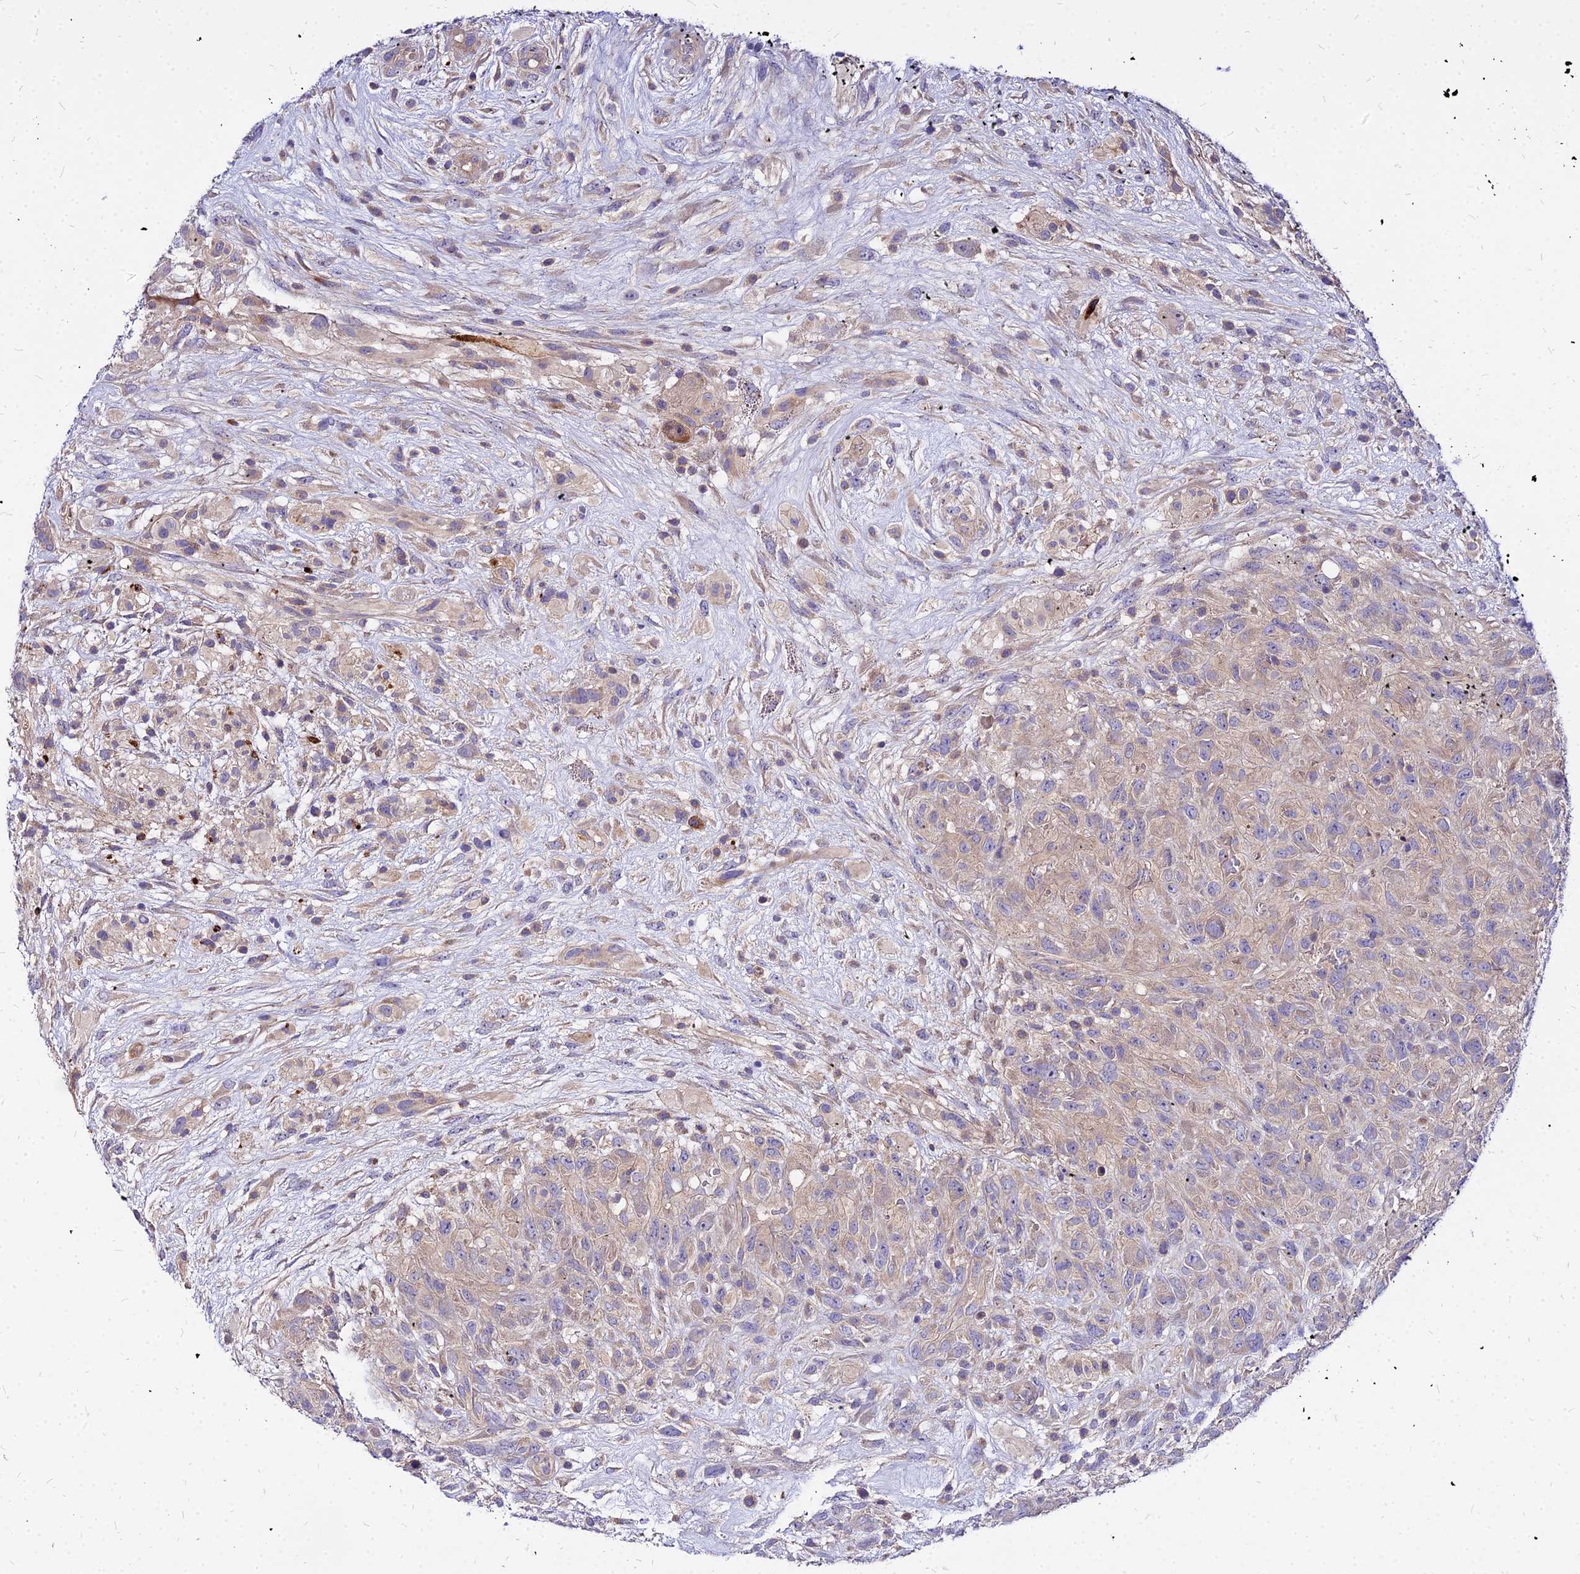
{"staining": {"intensity": "weak", "quantity": "25%-75%", "location": "cytoplasmic/membranous"}, "tissue": "glioma", "cell_type": "Tumor cells", "image_type": "cancer", "snomed": [{"axis": "morphology", "description": "Glioma, malignant, High grade"}, {"axis": "topography", "description": "Brain"}], "caption": "Immunohistochemistry (IHC) of human malignant glioma (high-grade) shows low levels of weak cytoplasmic/membranous expression in about 25%-75% of tumor cells. (DAB = brown stain, brightfield microscopy at high magnification).", "gene": "COMMD10", "patient": {"sex": "male", "age": 61}}